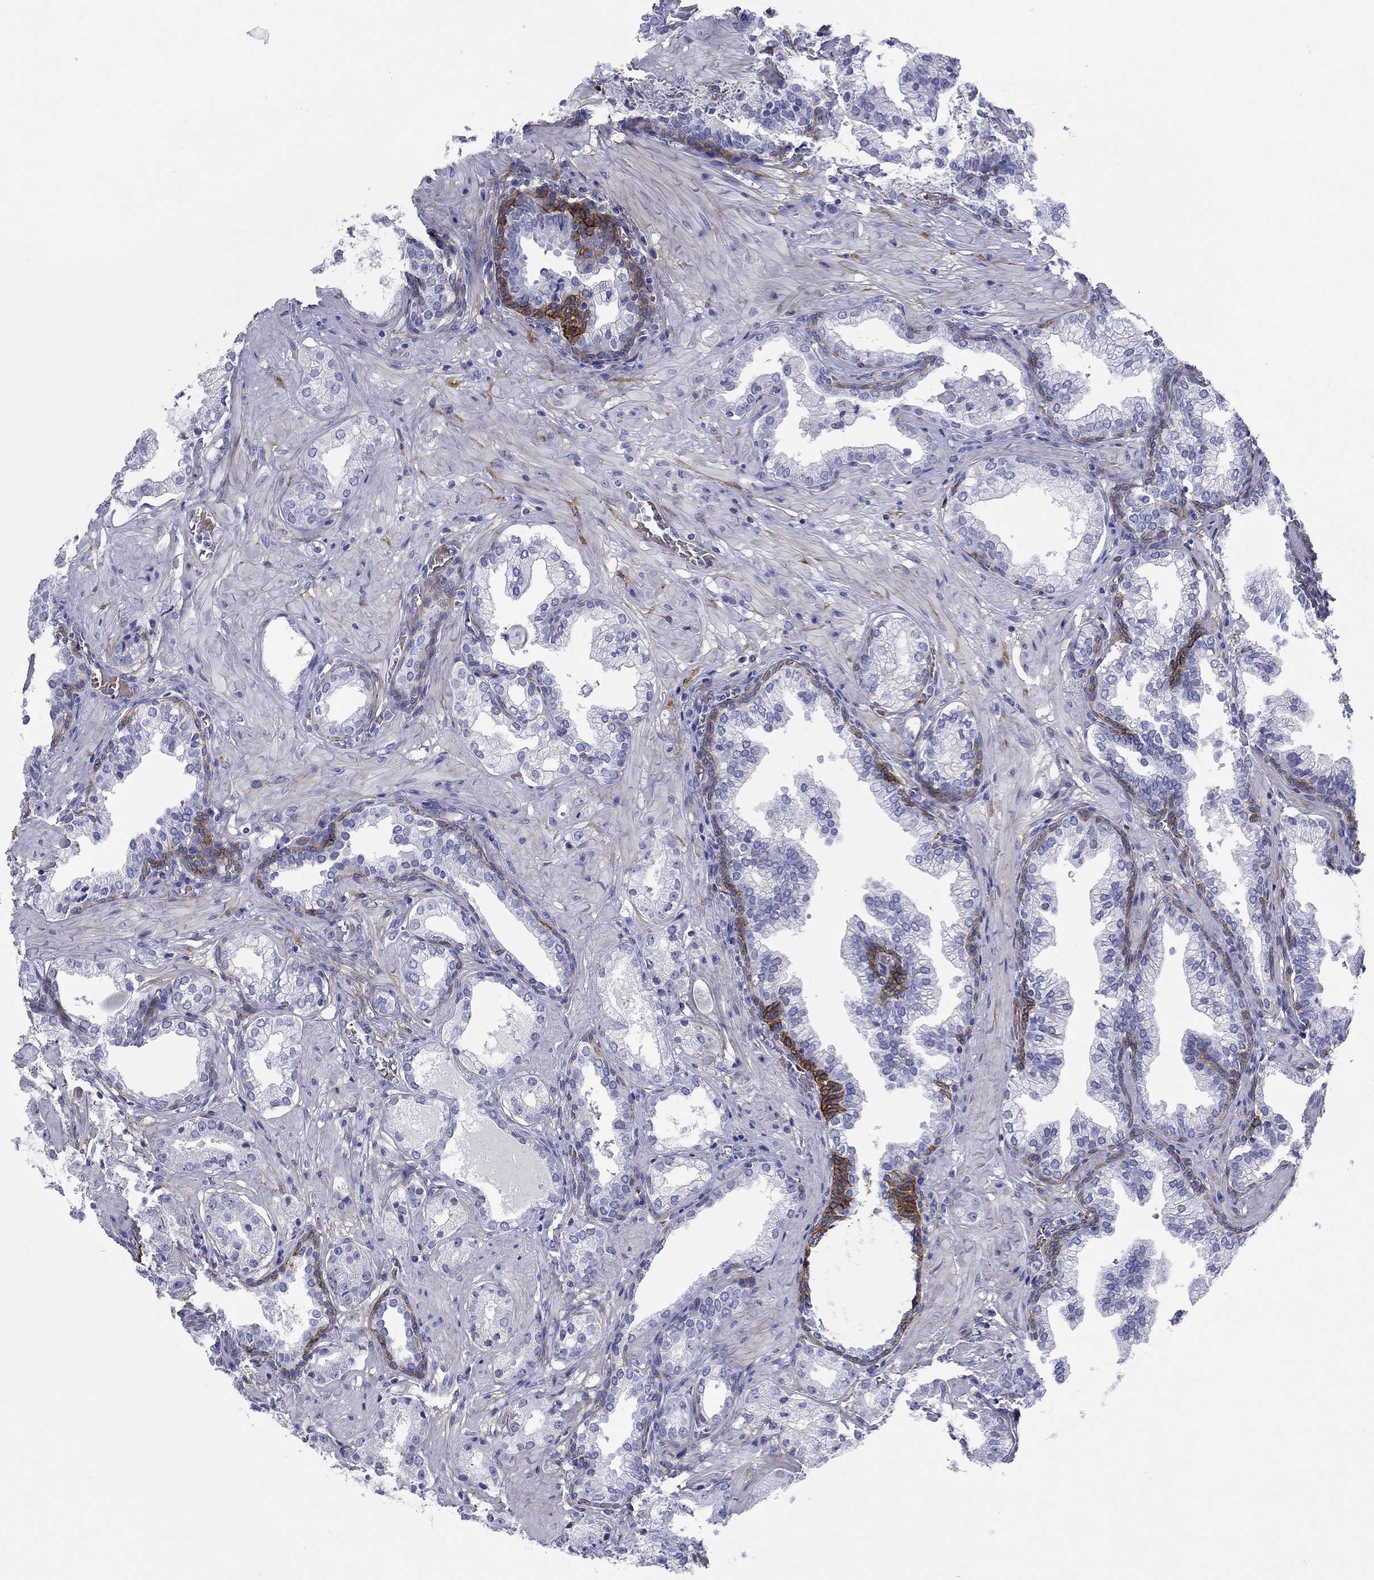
{"staining": {"intensity": "negative", "quantity": "none", "location": "none"}, "tissue": "prostate cancer", "cell_type": "Tumor cells", "image_type": "cancer", "snomed": [{"axis": "morphology", "description": "Adenocarcinoma, NOS"}, {"axis": "topography", "description": "Prostate and seminal vesicle, NOS"}, {"axis": "topography", "description": "Prostate"}], "caption": "Human prostate cancer stained for a protein using immunohistochemistry (IHC) displays no expression in tumor cells.", "gene": "GPC1", "patient": {"sex": "male", "age": 44}}